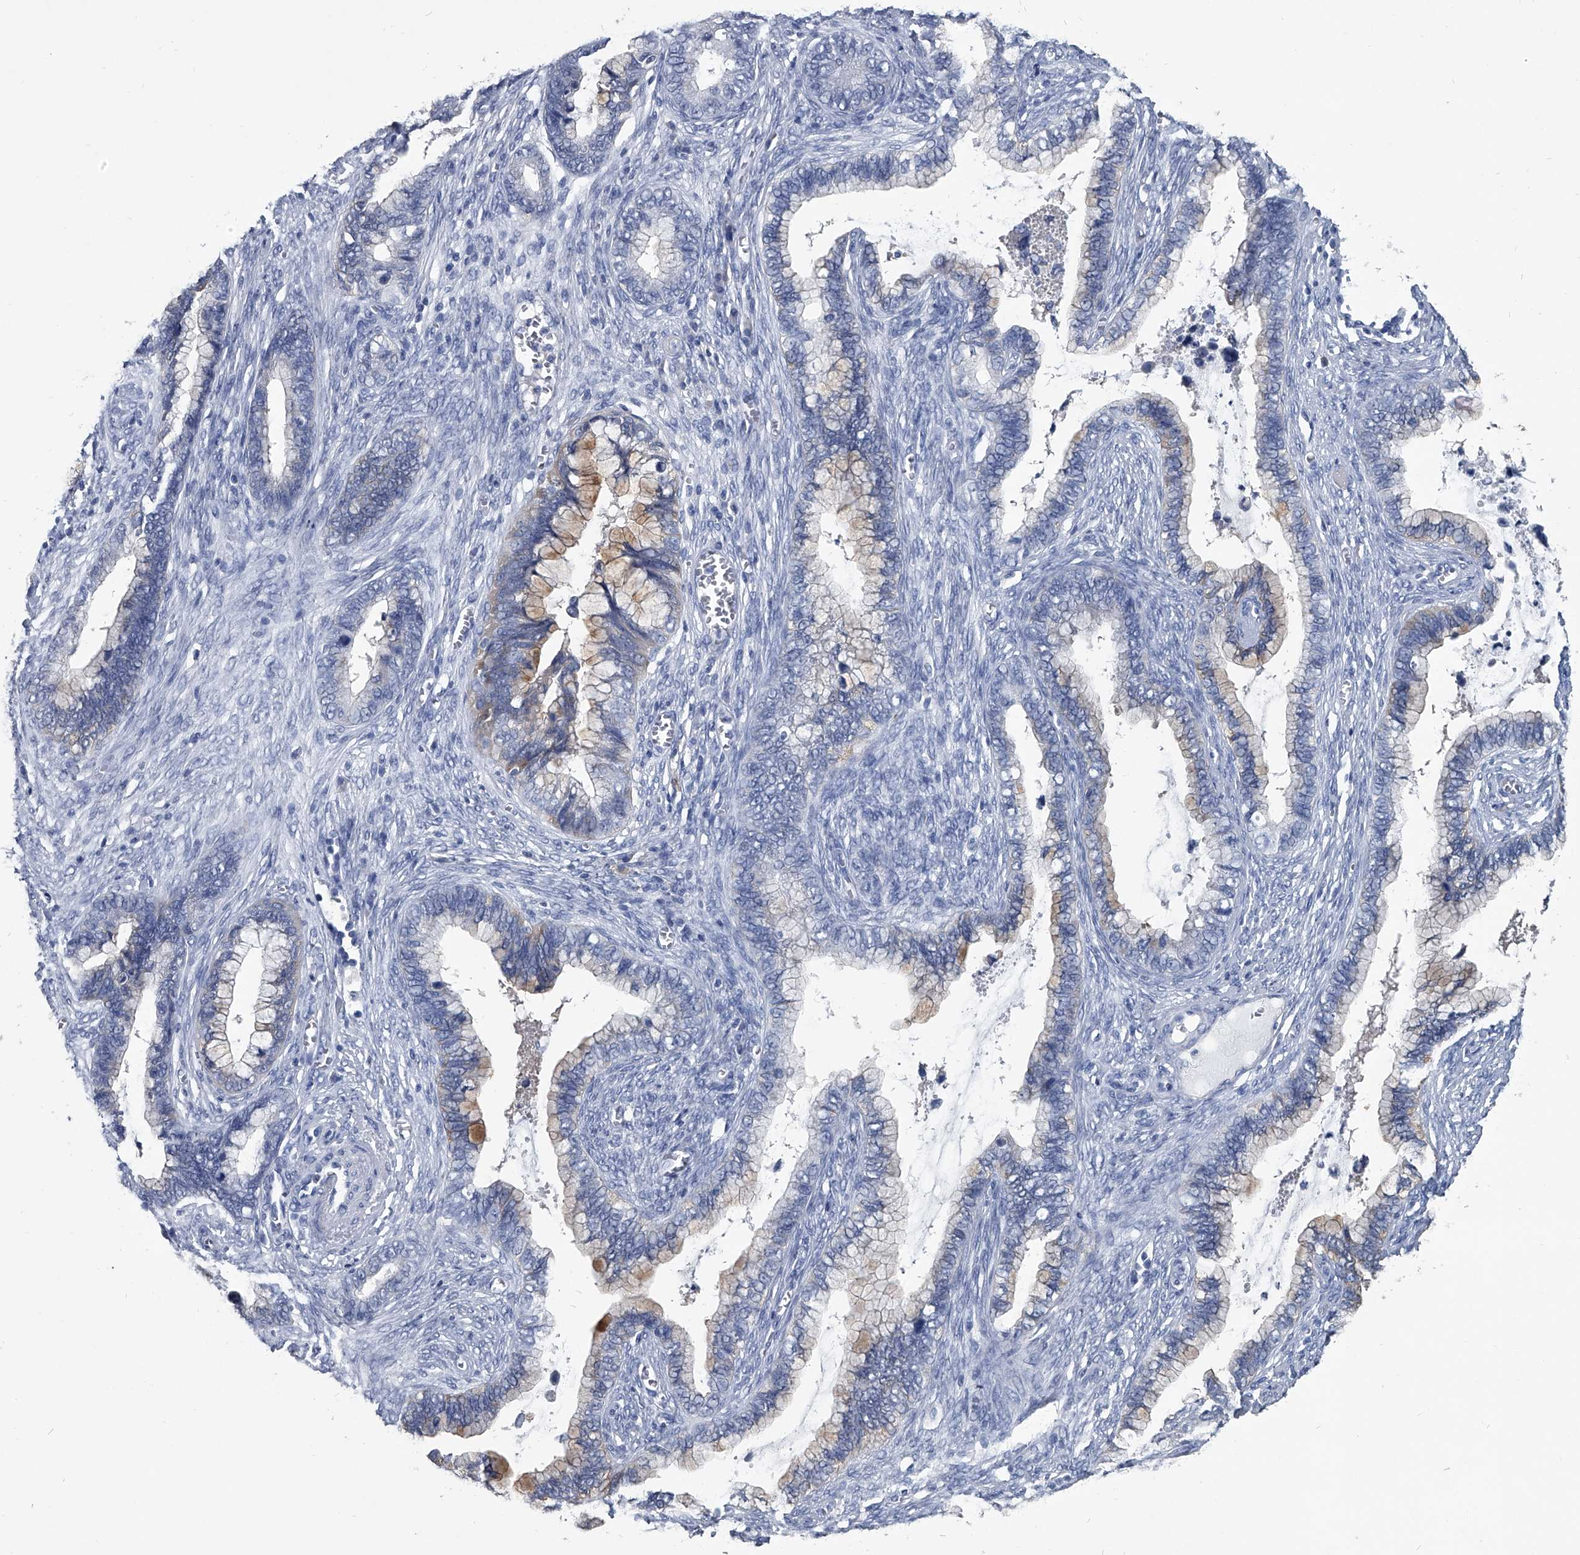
{"staining": {"intensity": "moderate", "quantity": "<25%", "location": "cytoplasmic/membranous"}, "tissue": "cervical cancer", "cell_type": "Tumor cells", "image_type": "cancer", "snomed": [{"axis": "morphology", "description": "Adenocarcinoma, NOS"}, {"axis": "topography", "description": "Cervix"}], "caption": "Immunohistochemical staining of human cervical cancer exhibits low levels of moderate cytoplasmic/membranous protein expression in about <25% of tumor cells.", "gene": "BCAS1", "patient": {"sex": "female", "age": 44}}